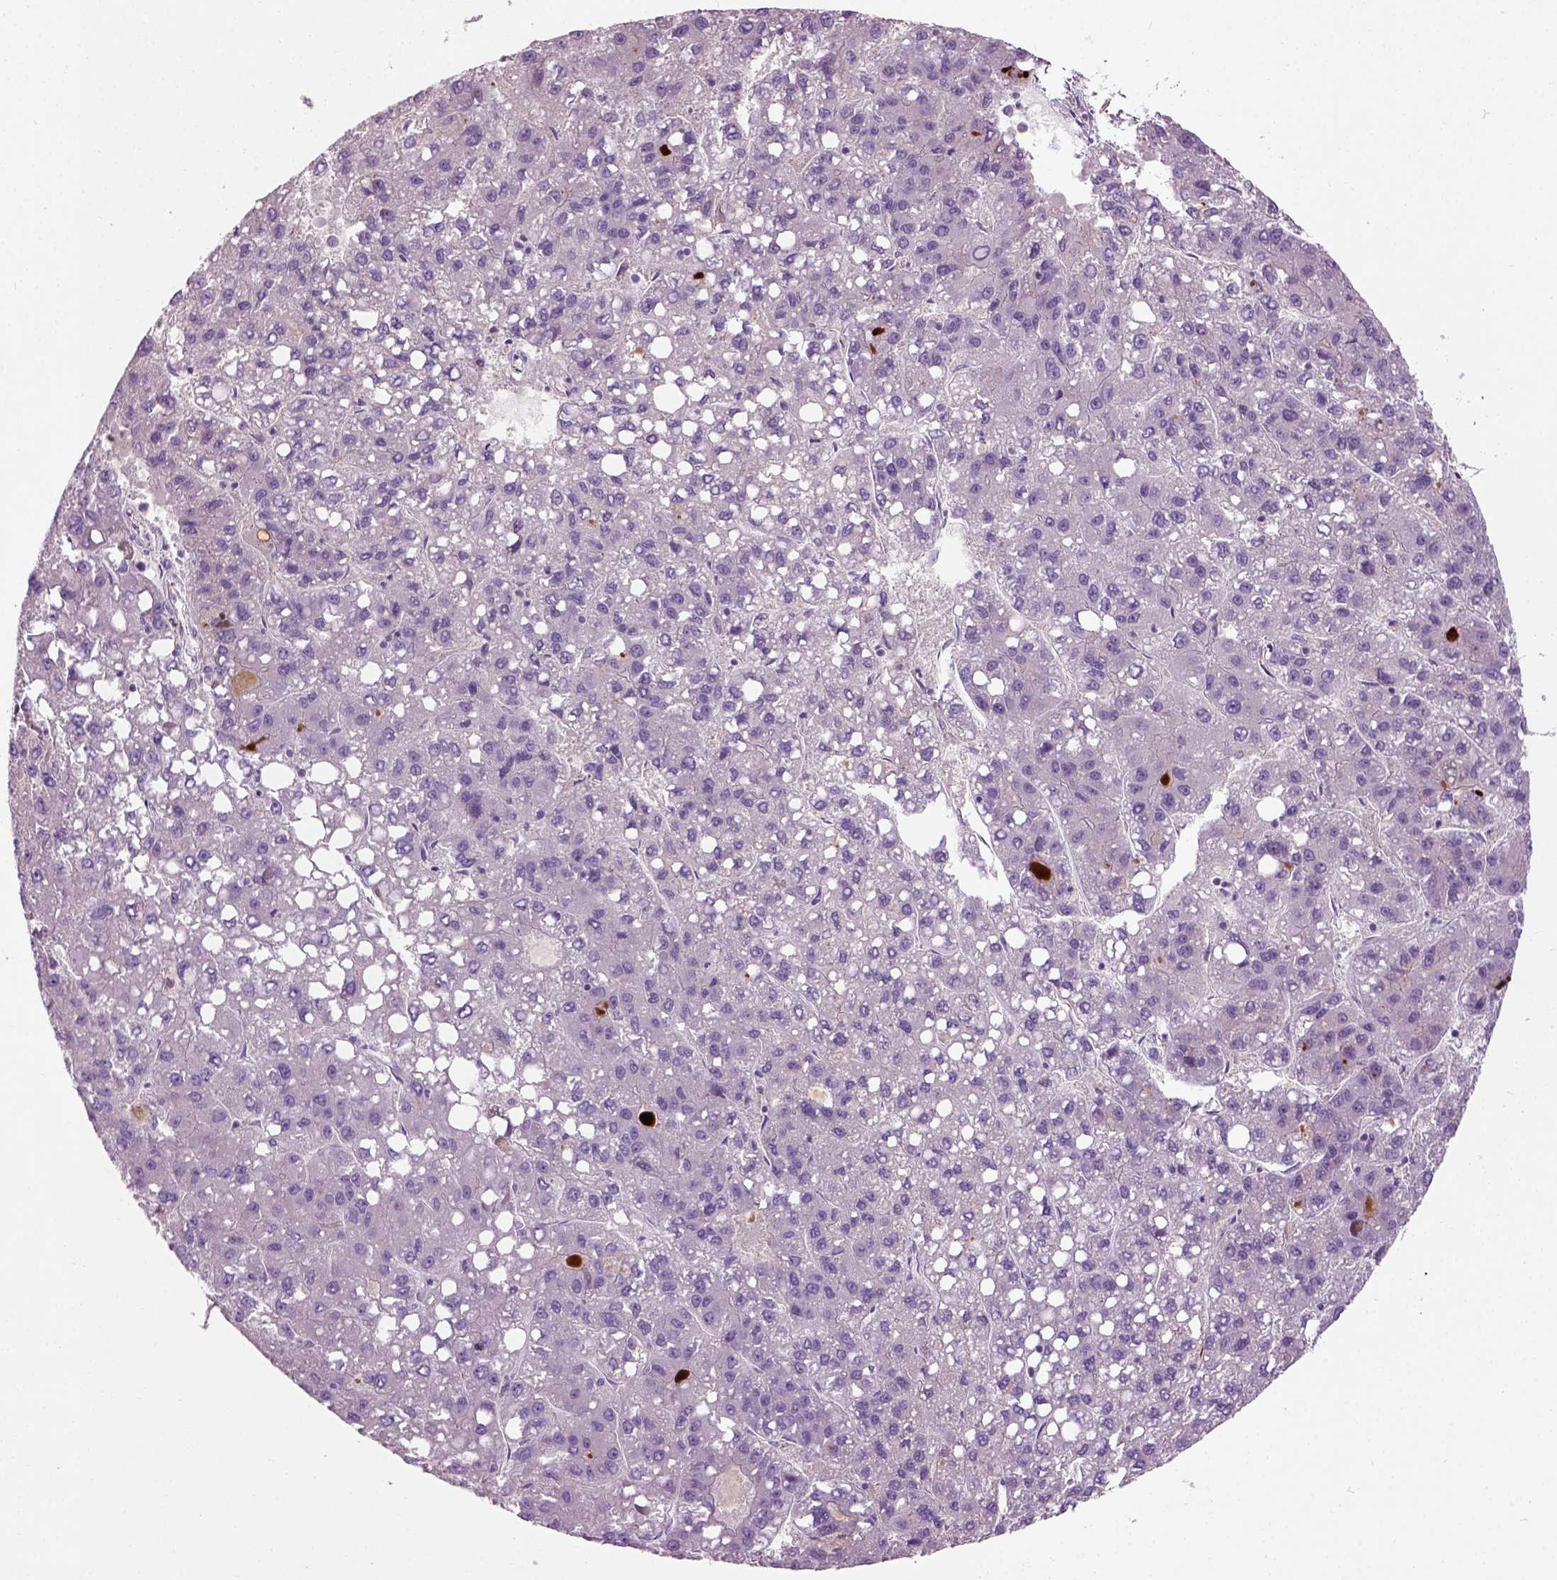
{"staining": {"intensity": "negative", "quantity": "none", "location": "none"}, "tissue": "liver cancer", "cell_type": "Tumor cells", "image_type": "cancer", "snomed": [{"axis": "morphology", "description": "Carcinoma, Hepatocellular, NOS"}, {"axis": "topography", "description": "Liver"}], "caption": "This image is of liver cancer (hepatocellular carcinoma) stained with immunohistochemistry to label a protein in brown with the nuclei are counter-stained blue. There is no staining in tumor cells. Brightfield microscopy of IHC stained with DAB (brown) and hematoxylin (blue), captured at high magnification.", "gene": "PKP3", "patient": {"sex": "female", "age": 82}}